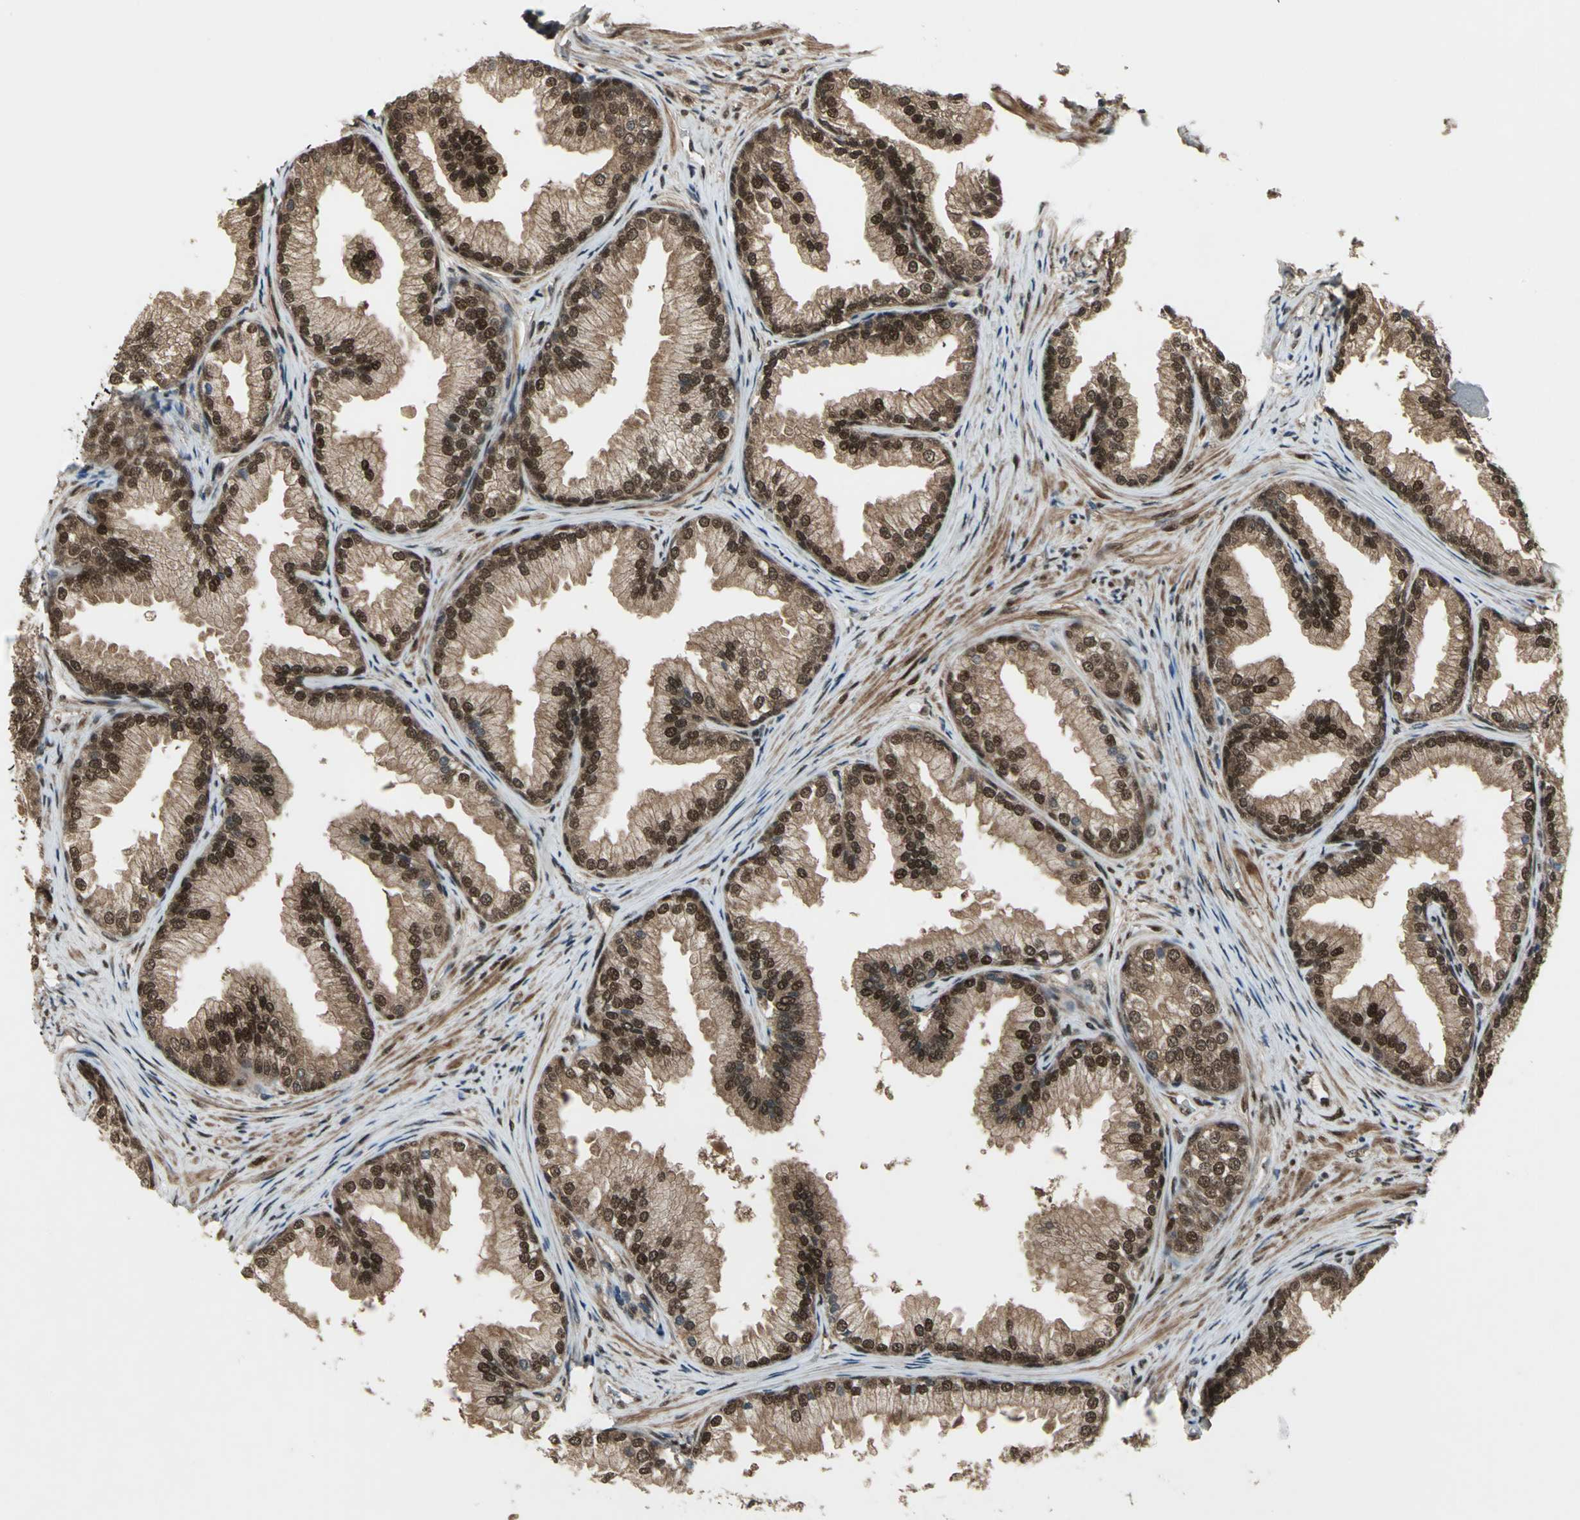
{"staining": {"intensity": "strong", "quantity": ">75%", "location": "cytoplasmic/membranous,nuclear"}, "tissue": "prostate", "cell_type": "Glandular cells", "image_type": "normal", "snomed": [{"axis": "morphology", "description": "Normal tissue, NOS"}, {"axis": "topography", "description": "Prostate"}], "caption": "This photomicrograph exhibits IHC staining of normal prostate, with high strong cytoplasmic/membranous,nuclear positivity in about >75% of glandular cells.", "gene": "COPS5", "patient": {"sex": "male", "age": 76}}